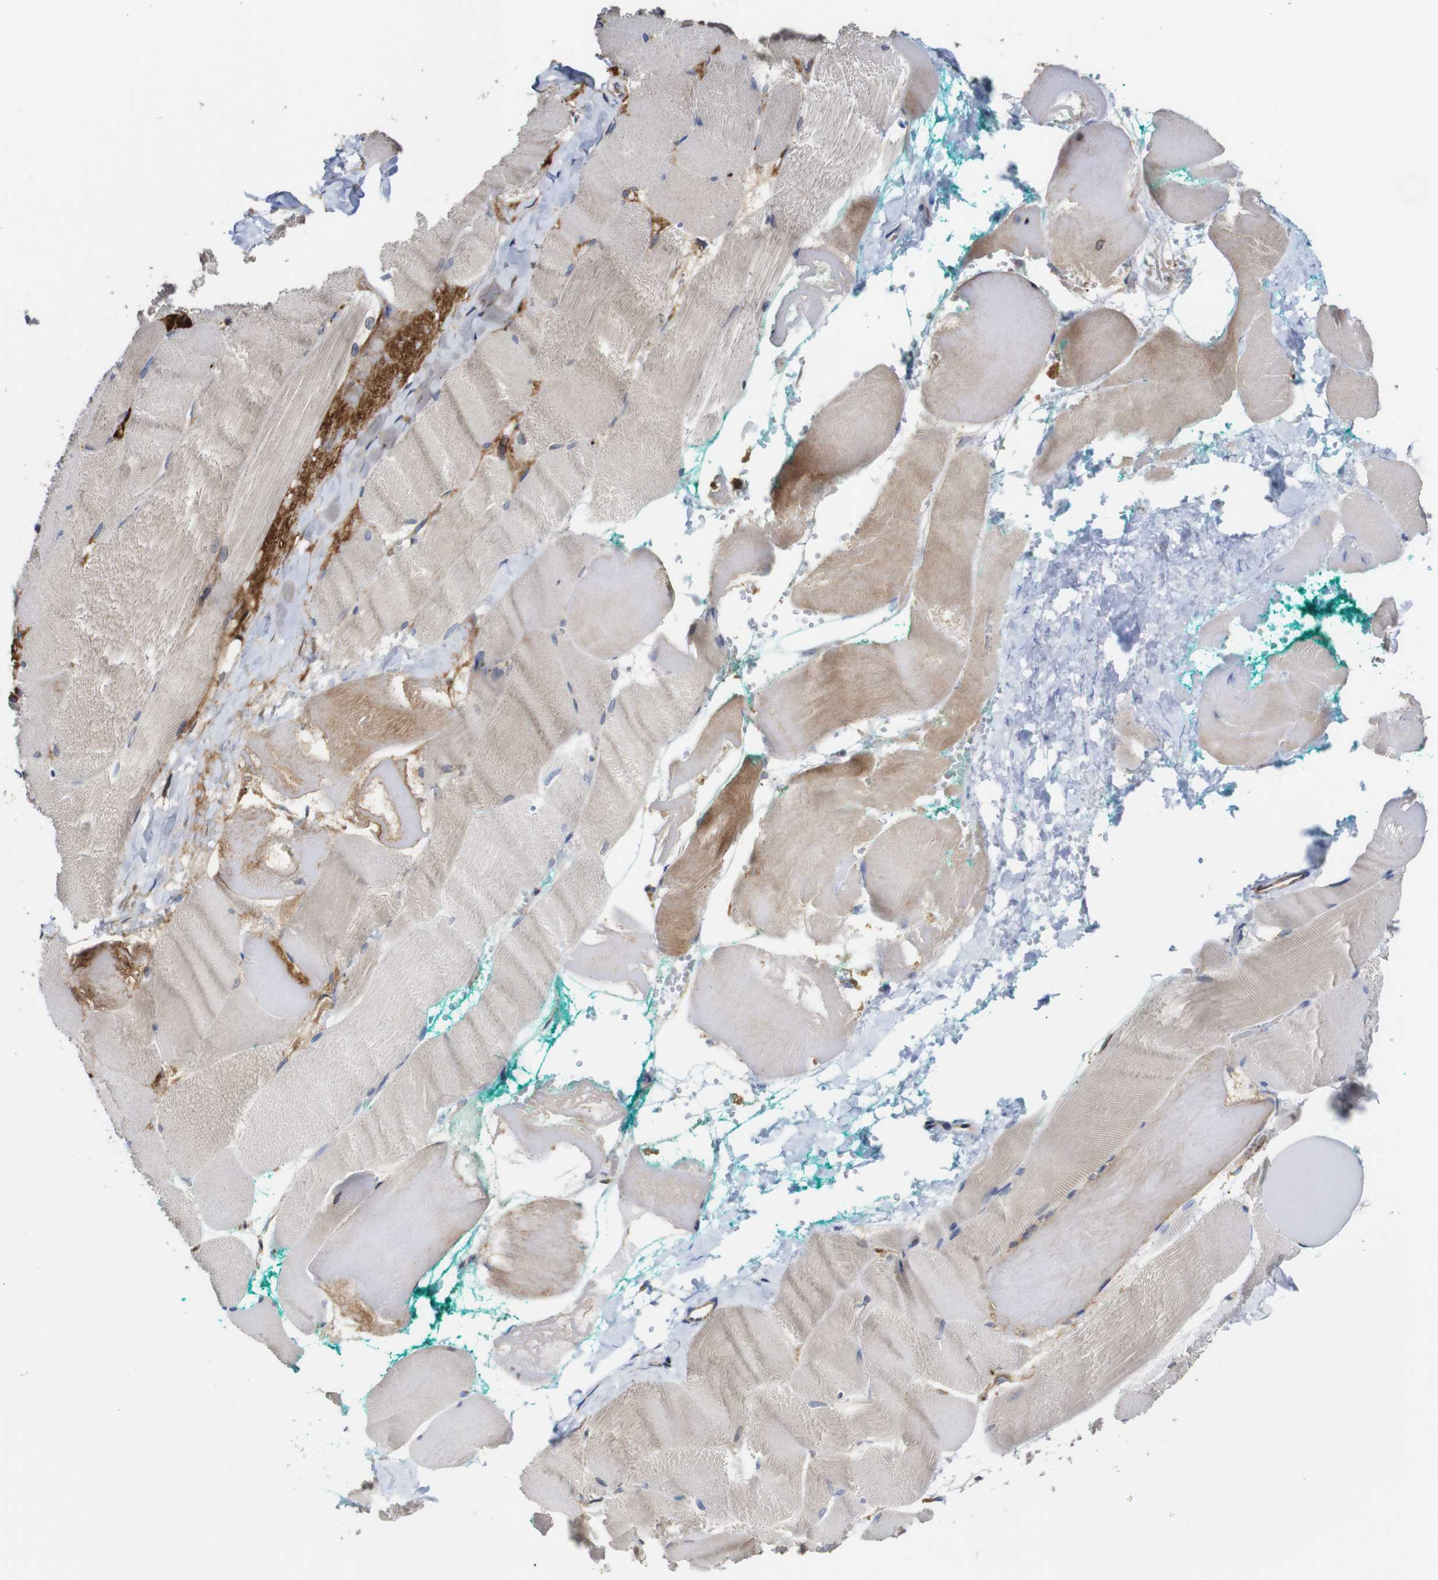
{"staining": {"intensity": "weak", "quantity": "<25%", "location": "cytoplasmic/membranous"}, "tissue": "skeletal muscle", "cell_type": "Myocytes", "image_type": "normal", "snomed": [{"axis": "morphology", "description": "Normal tissue, NOS"}, {"axis": "morphology", "description": "Squamous cell carcinoma, NOS"}, {"axis": "topography", "description": "Skeletal muscle"}], "caption": "Skeletal muscle stained for a protein using immunohistochemistry (IHC) shows no staining myocytes.", "gene": "CLCC1", "patient": {"sex": "male", "age": 51}}